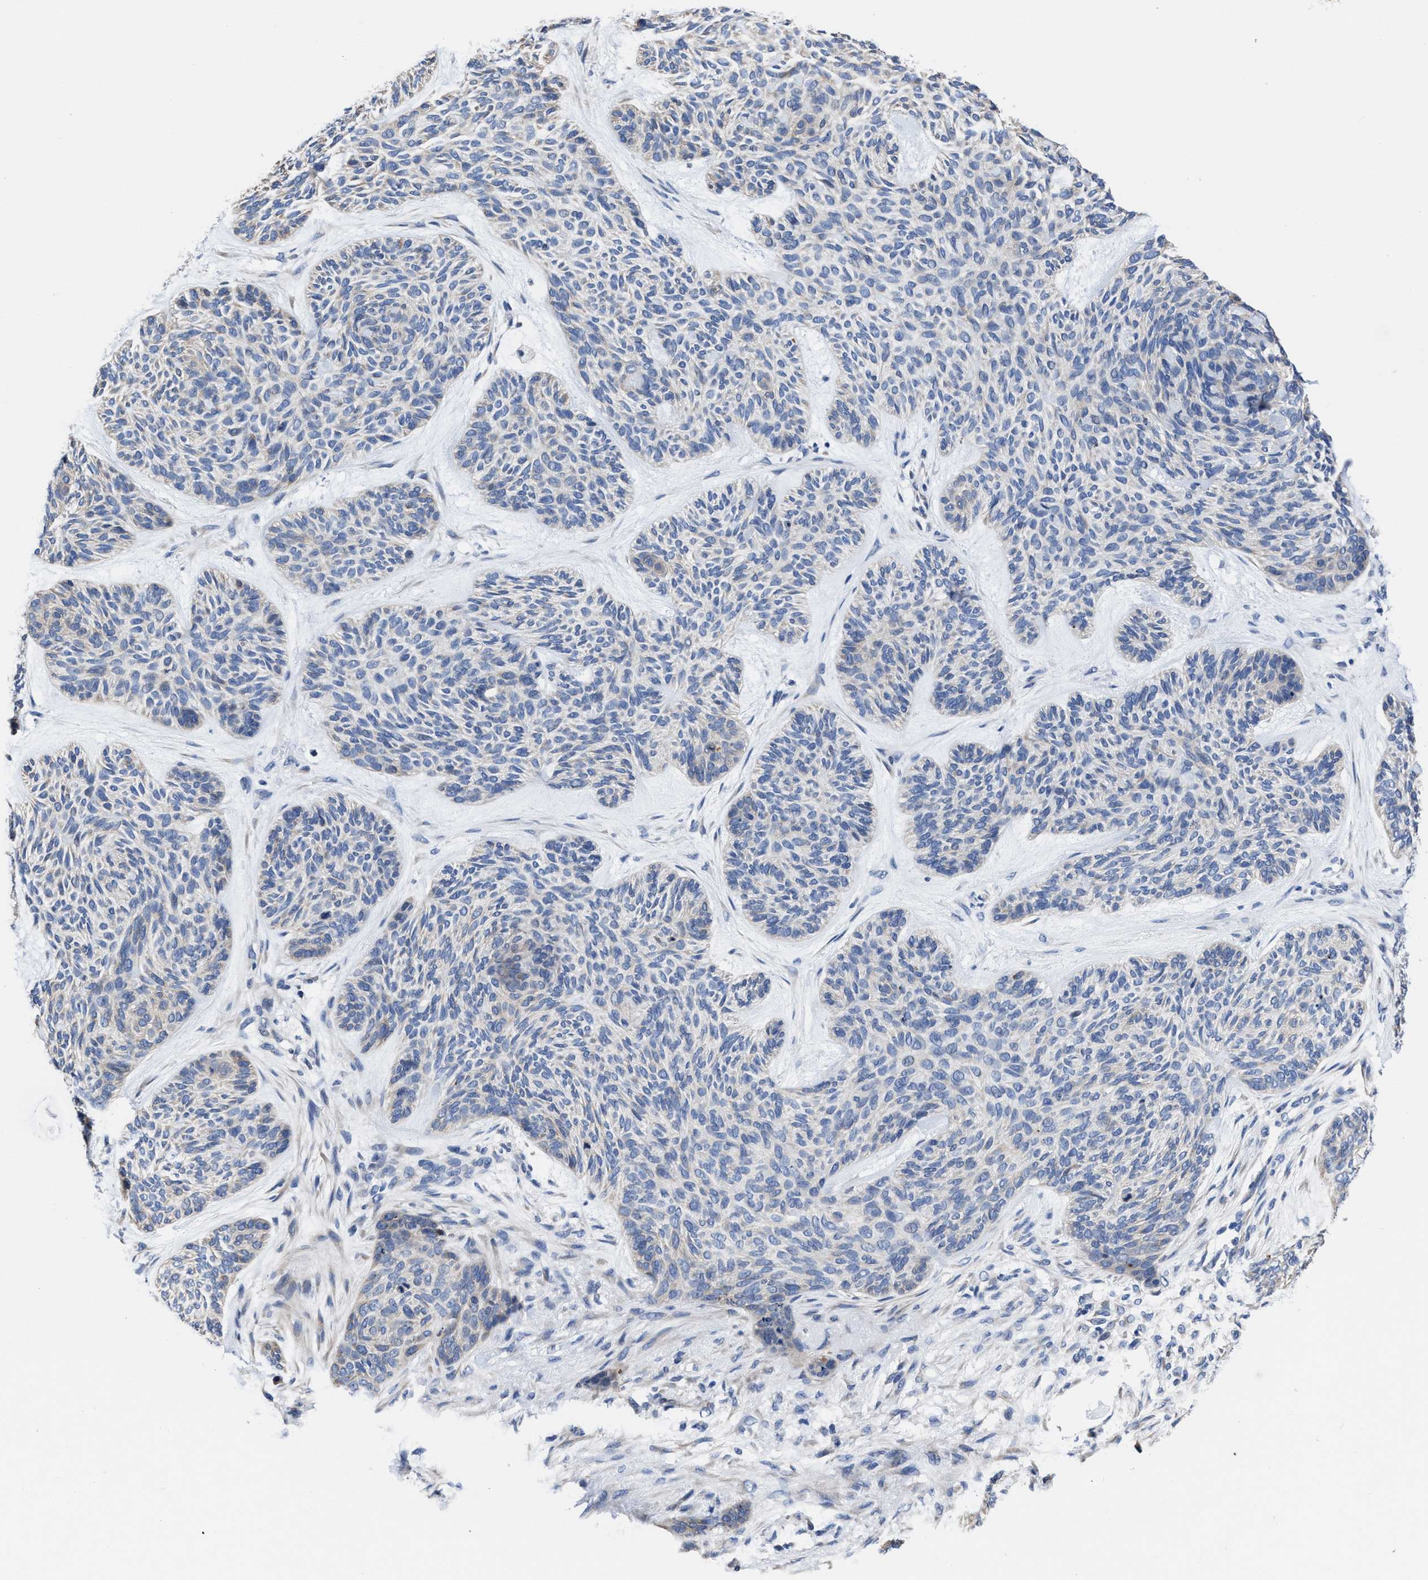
{"staining": {"intensity": "negative", "quantity": "none", "location": "none"}, "tissue": "skin cancer", "cell_type": "Tumor cells", "image_type": "cancer", "snomed": [{"axis": "morphology", "description": "Basal cell carcinoma"}, {"axis": "topography", "description": "Skin"}], "caption": "This is a photomicrograph of immunohistochemistry (IHC) staining of skin cancer, which shows no positivity in tumor cells. (Stains: DAB IHC with hematoxylin counter stain, Microscopy: brightfield microscopy at high magnification).", "gene": "HOOK1", "patient": {"sex": "male", "age": 55}}